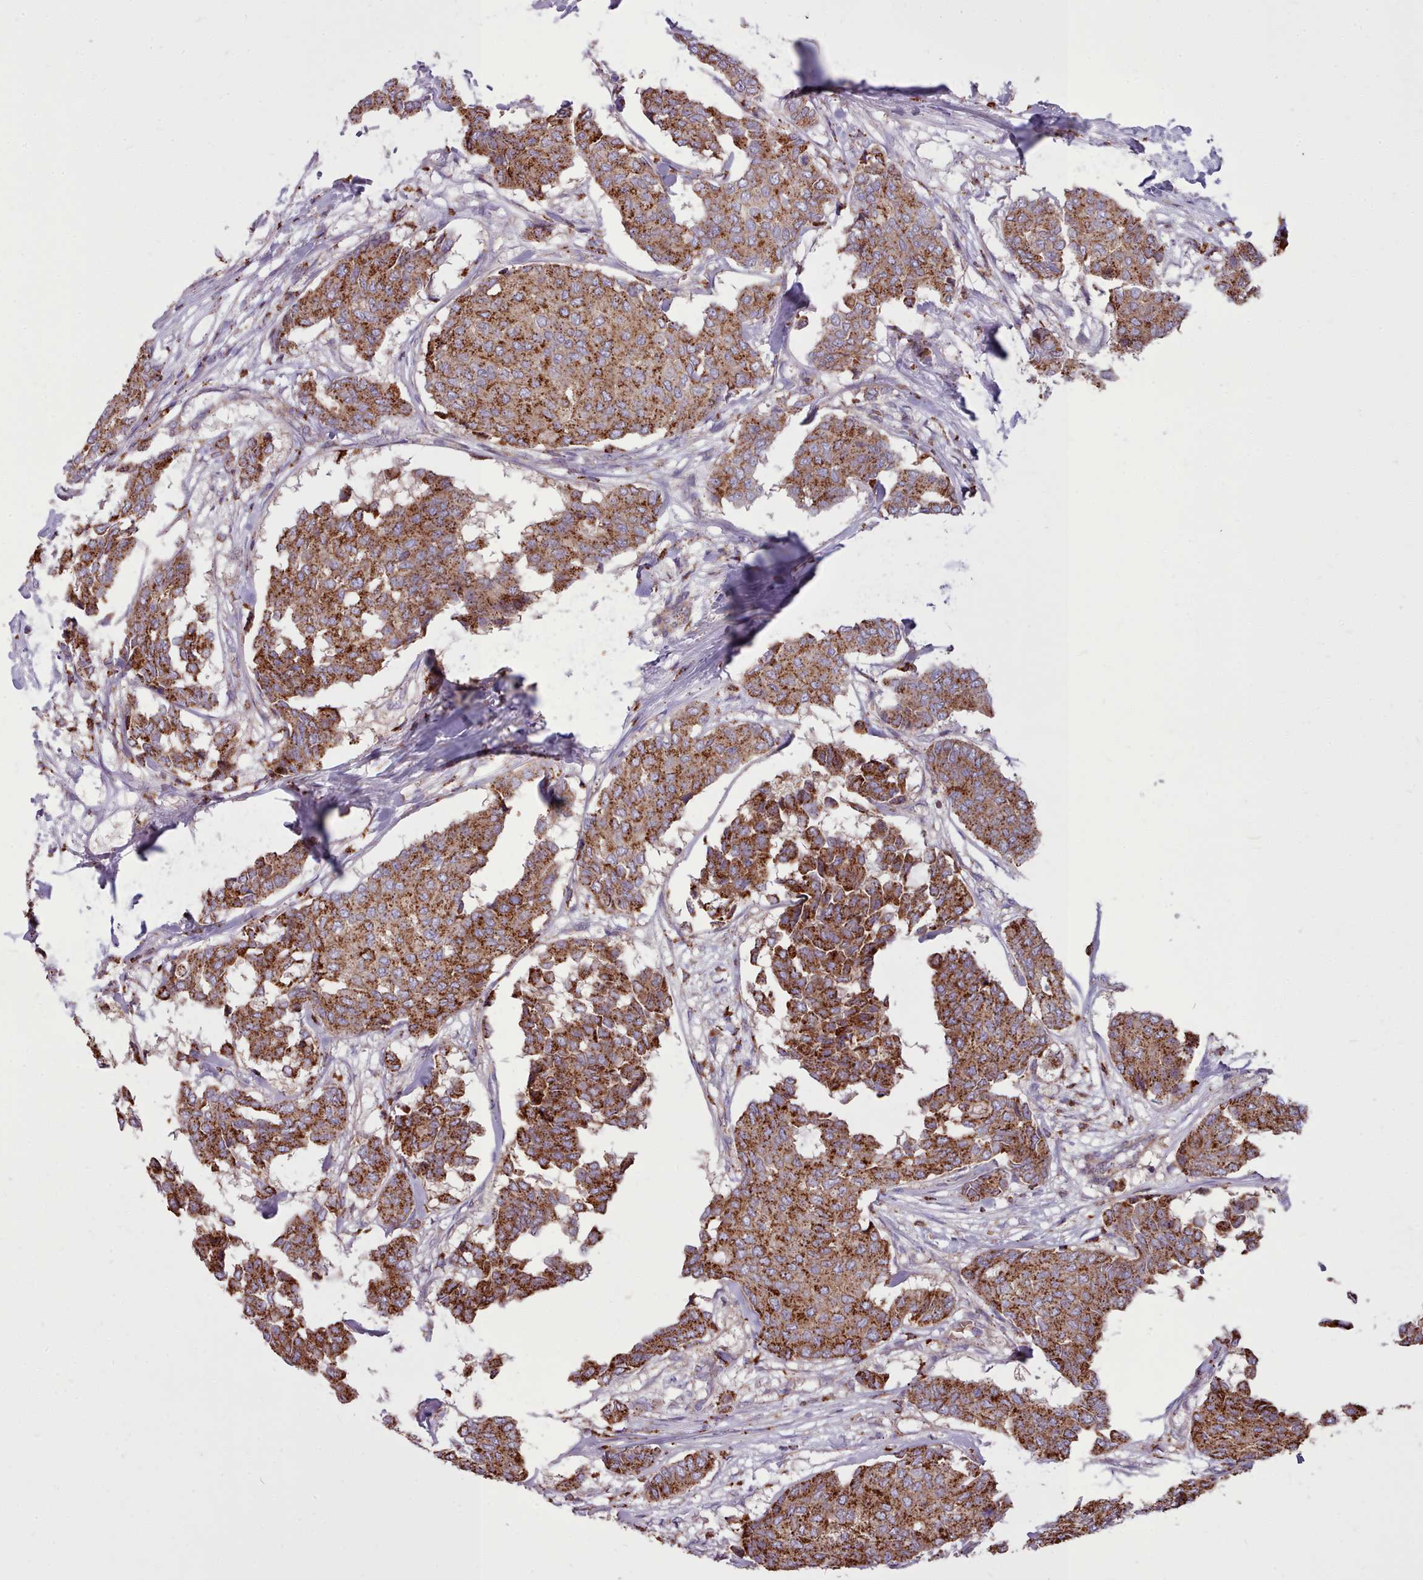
{"staining": {"intensity": "strong", "quantity": ">75%", "location": "cytoplasmic/membranous"}, "tissue": "breast cancer", "cell_type": "Tumor cells", "image_type": "cancer", "snomed": [{"axis": "morphology", "description": "Duct carcinoma"}, {"axis": "topography", "description": "Breast"}], "caption": "Immunohistochemical staining of breast infiltrating ductal carcinoma exhibits high levels of strong cytoplasmic/membranous expression in approximately >75% of tumor cells.", "gene": "PACSIN3", "patient": {"sex": "female", "age": 75}}